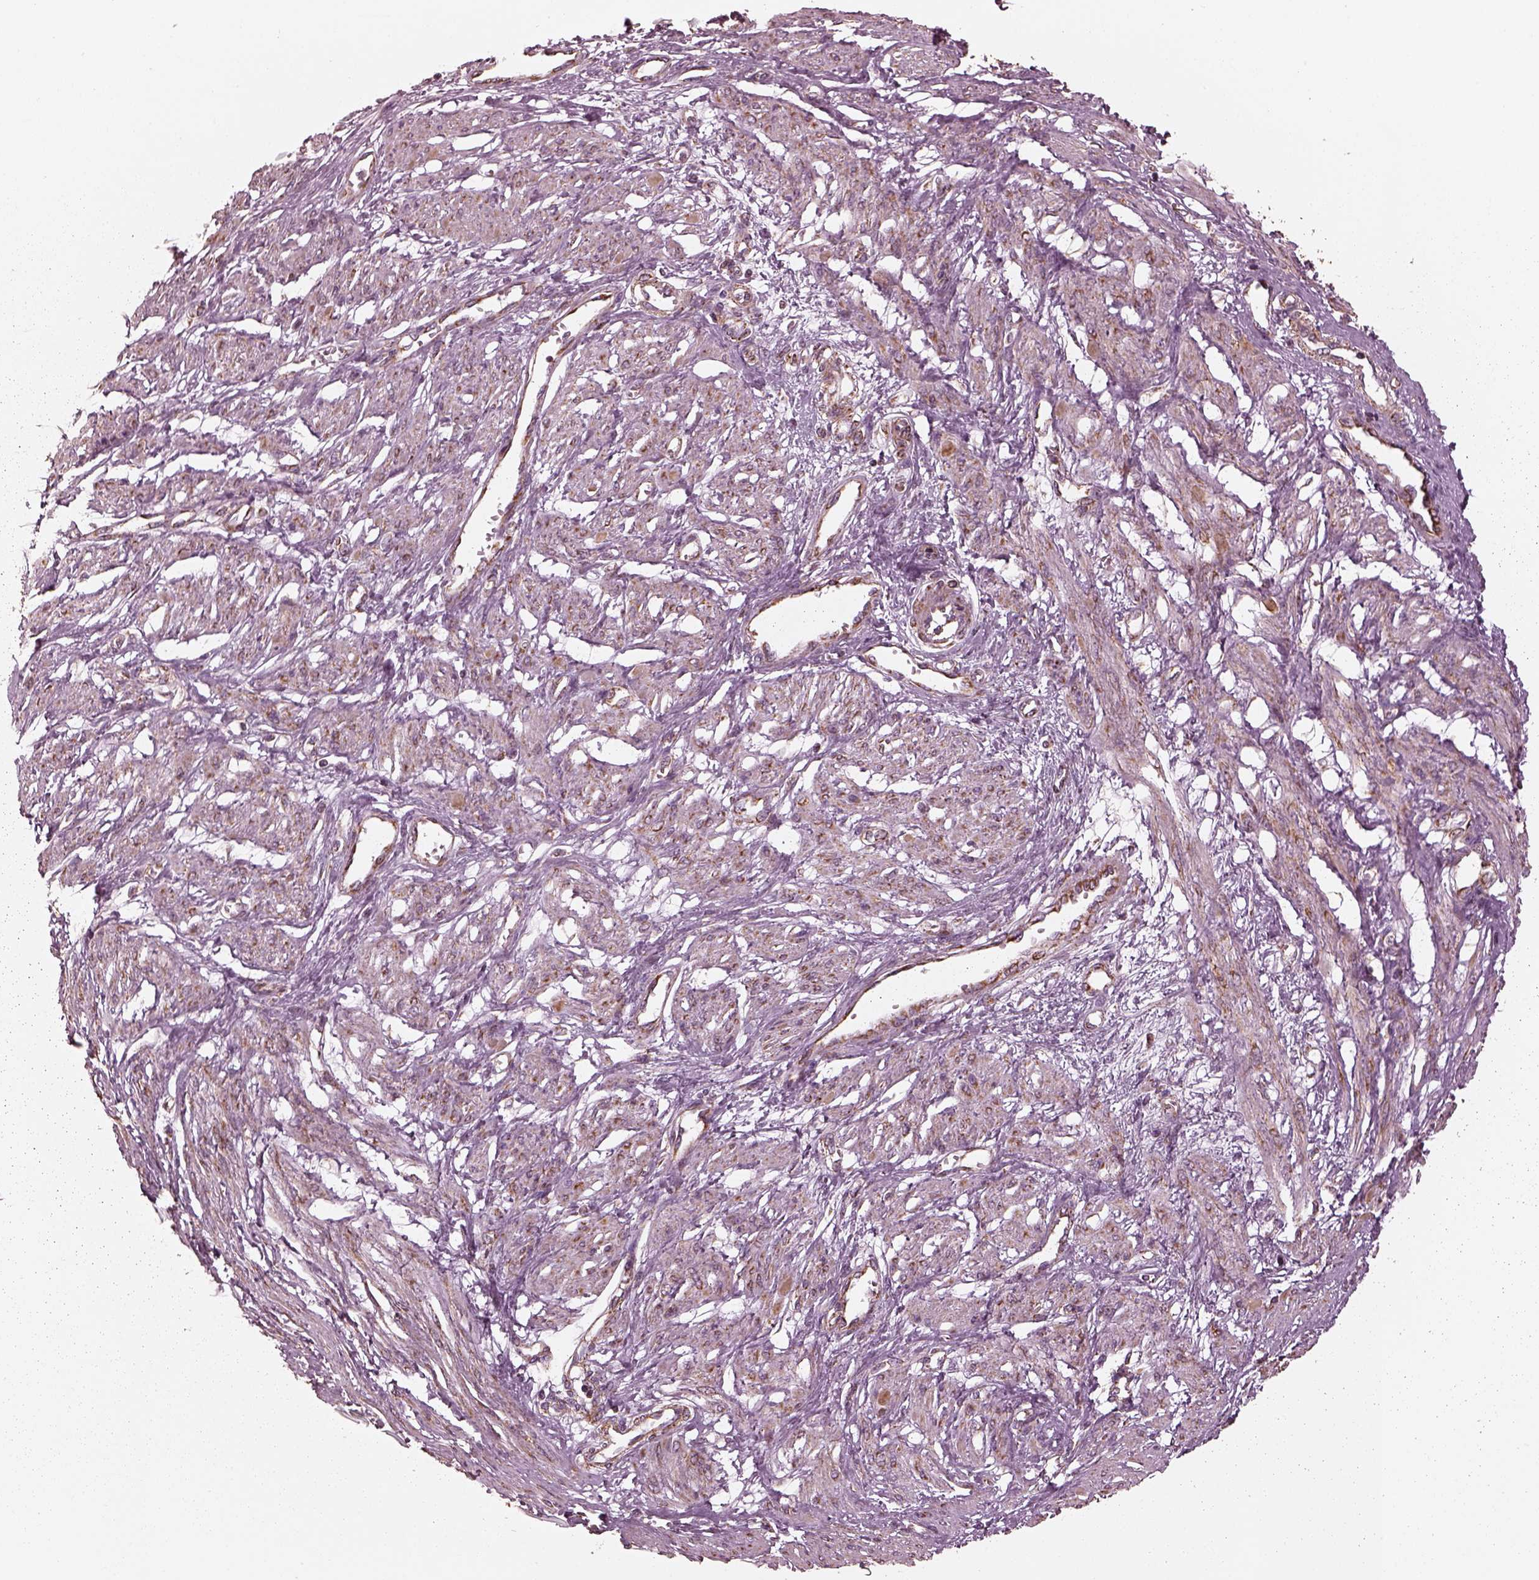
{"staining": {"intensity": "moderate", "quantity": "25%-75%", "location": "cytoplasmic/membranous"}, "tissue": "smooth muscle", "cell_type": "Smooth muscle cells", "image_type": "normal", "snomed": [{"axis": "morphology", "description": "Normal tissue, NOS"}, {"axis": "topography", "description": "Smooth muscle"}, {"axis": "topography", "description": "Uterus"}], "caption": "Smooth muscle stained with immunohistochemistry (IHC) shows moderate cytoplasmic/membranous staining in approximately 25%-75% of smooth muscle cells.", "gene": "NDUFB10", "patient": {"sex": "female", "age": 39}}